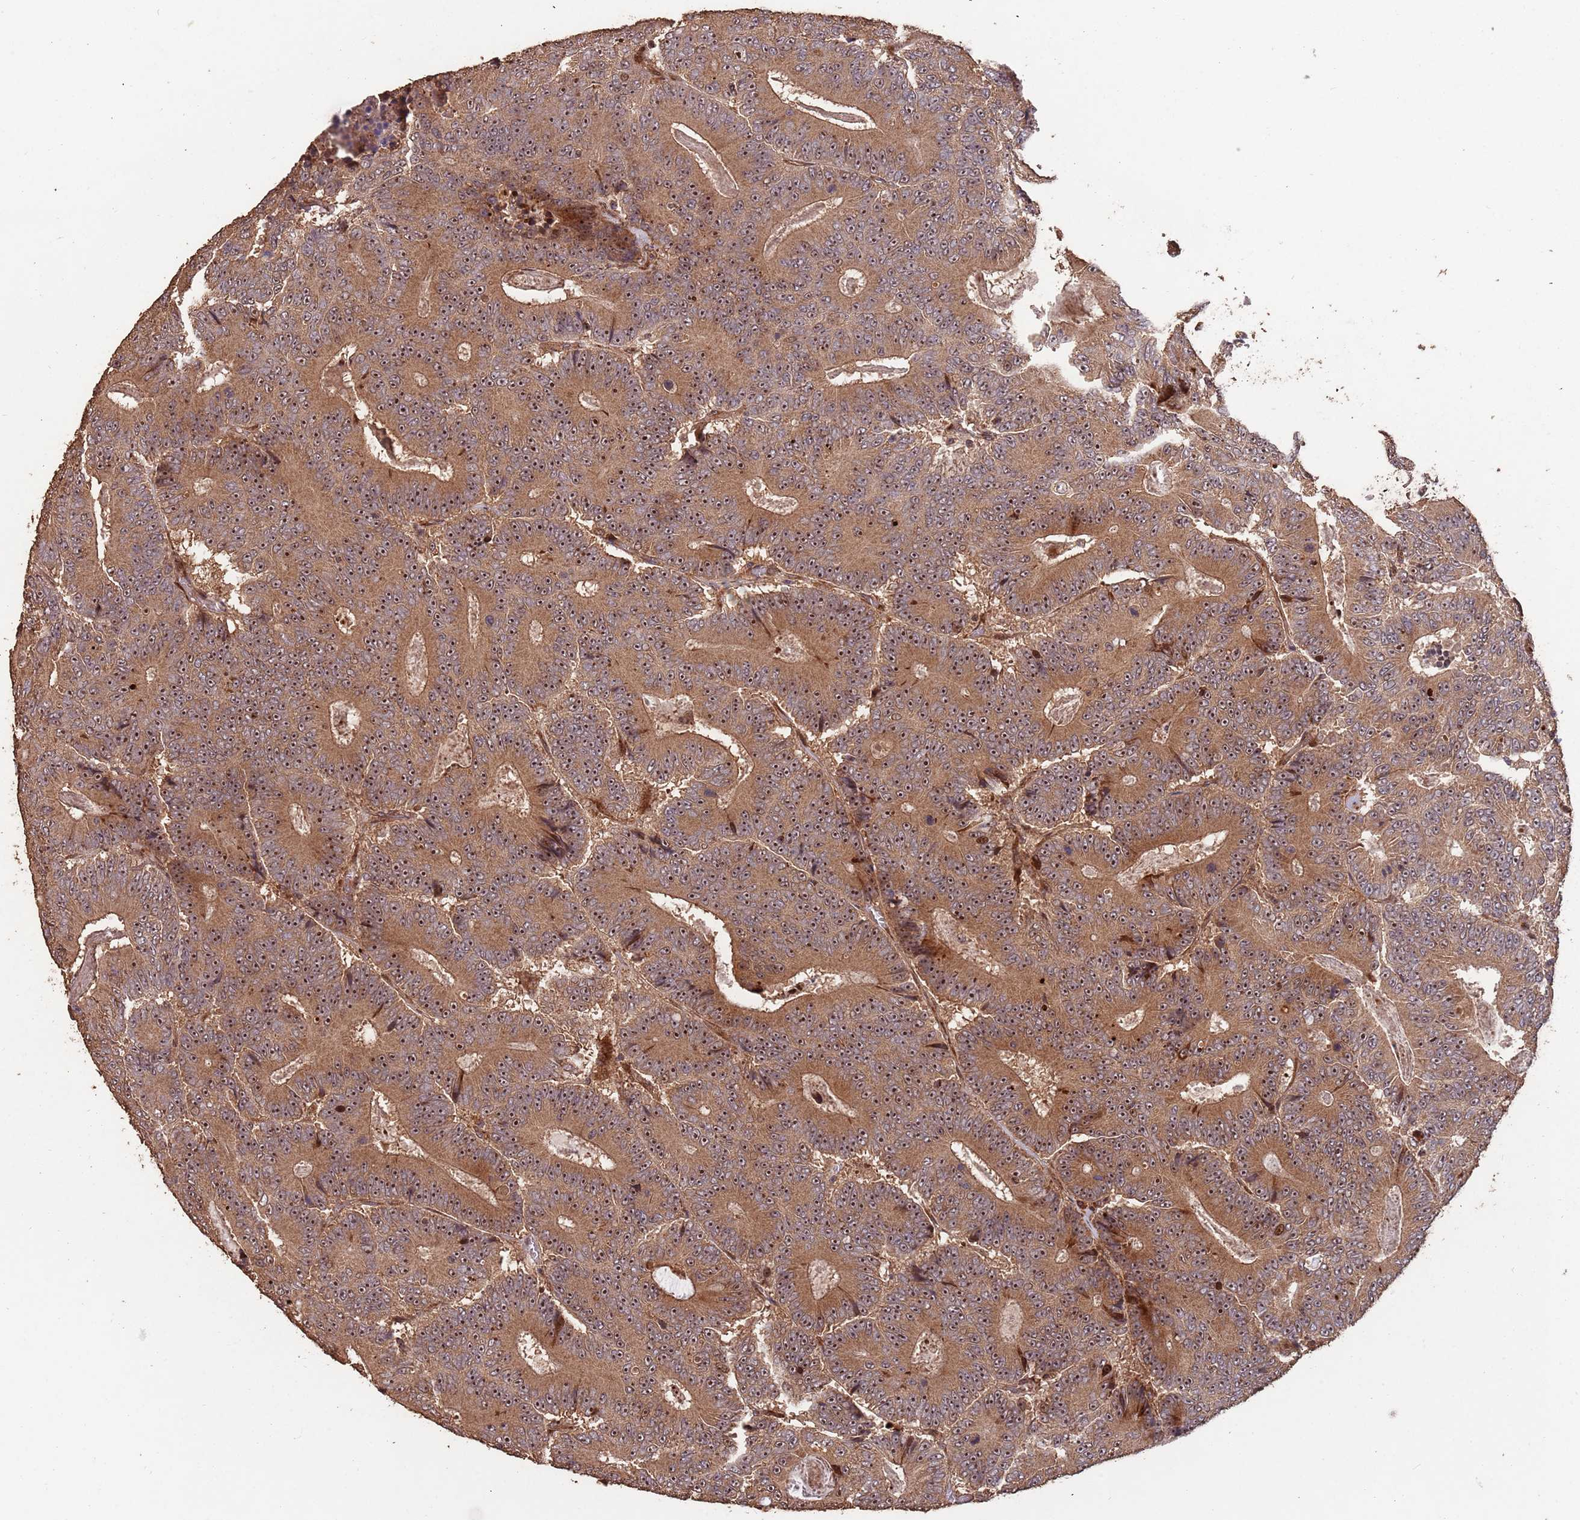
{"staining": {"intensity": "moderate", "quantity": ">75%", "location": "cytoplasmic/membranous,nuclear"}, "tissue": "colorectal cancer", "cell_type": "Tumor cells", "image_type": "cancer", "snomed": [{"axis": "morphology", "description": "Adenocarcinoma, NOS"}, {"axis": "topography", "description": "Colon"}], "caption": "The image displays immunohistochemical staining of colorectal cancer (adenocarcinoma). There is moderate cytoplasmic/membranous and nuclear staining is identified in approximately >75% of tumor cells.", "gene": "ZNF428", "patient": {"sex": "male", "age": 83}}